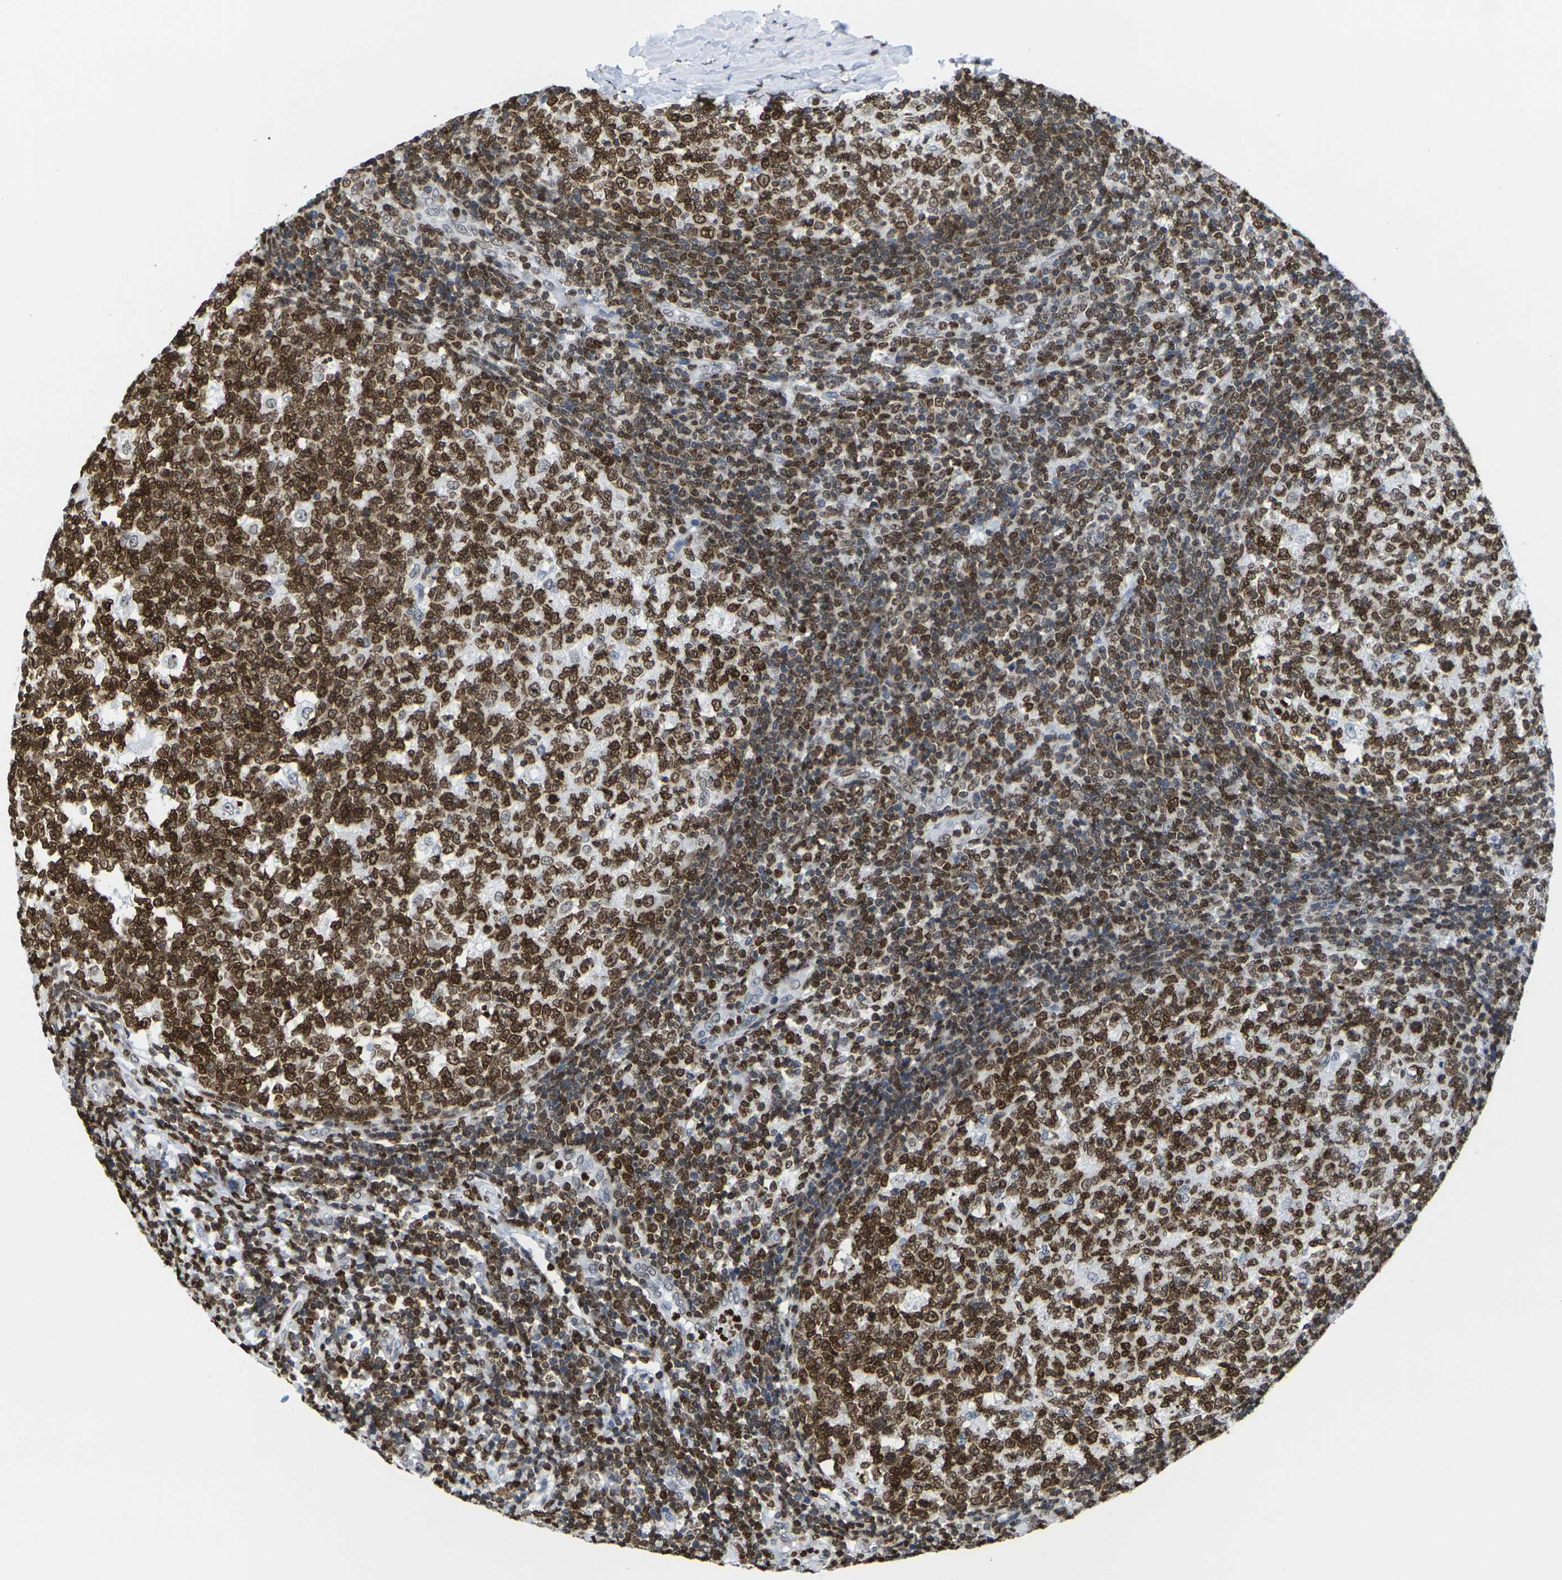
{"staining": {"intensity": "strong", "quantity": ">75%", "location": "cytoplasmic/membranous,nuclear"}, "tissue": "tonsil", "cell_type": "Germinal center cells", "image_type": "normal", "snomed": [{"axis": "morphology", "description": "Normal tissue, NOS"}, {"axis": "topography", "description": "Tonsil"}], "caption": "Immunohistochemical staining of normal tonsil demonstrates >75% levels of strong cytoplasmic/membranous,nuclear protein staining in about >75% of germinal center cells. Nuclei are stained in blue.", "gene": "H2AC21", "patient": {"sex": "female", "age": 19}}